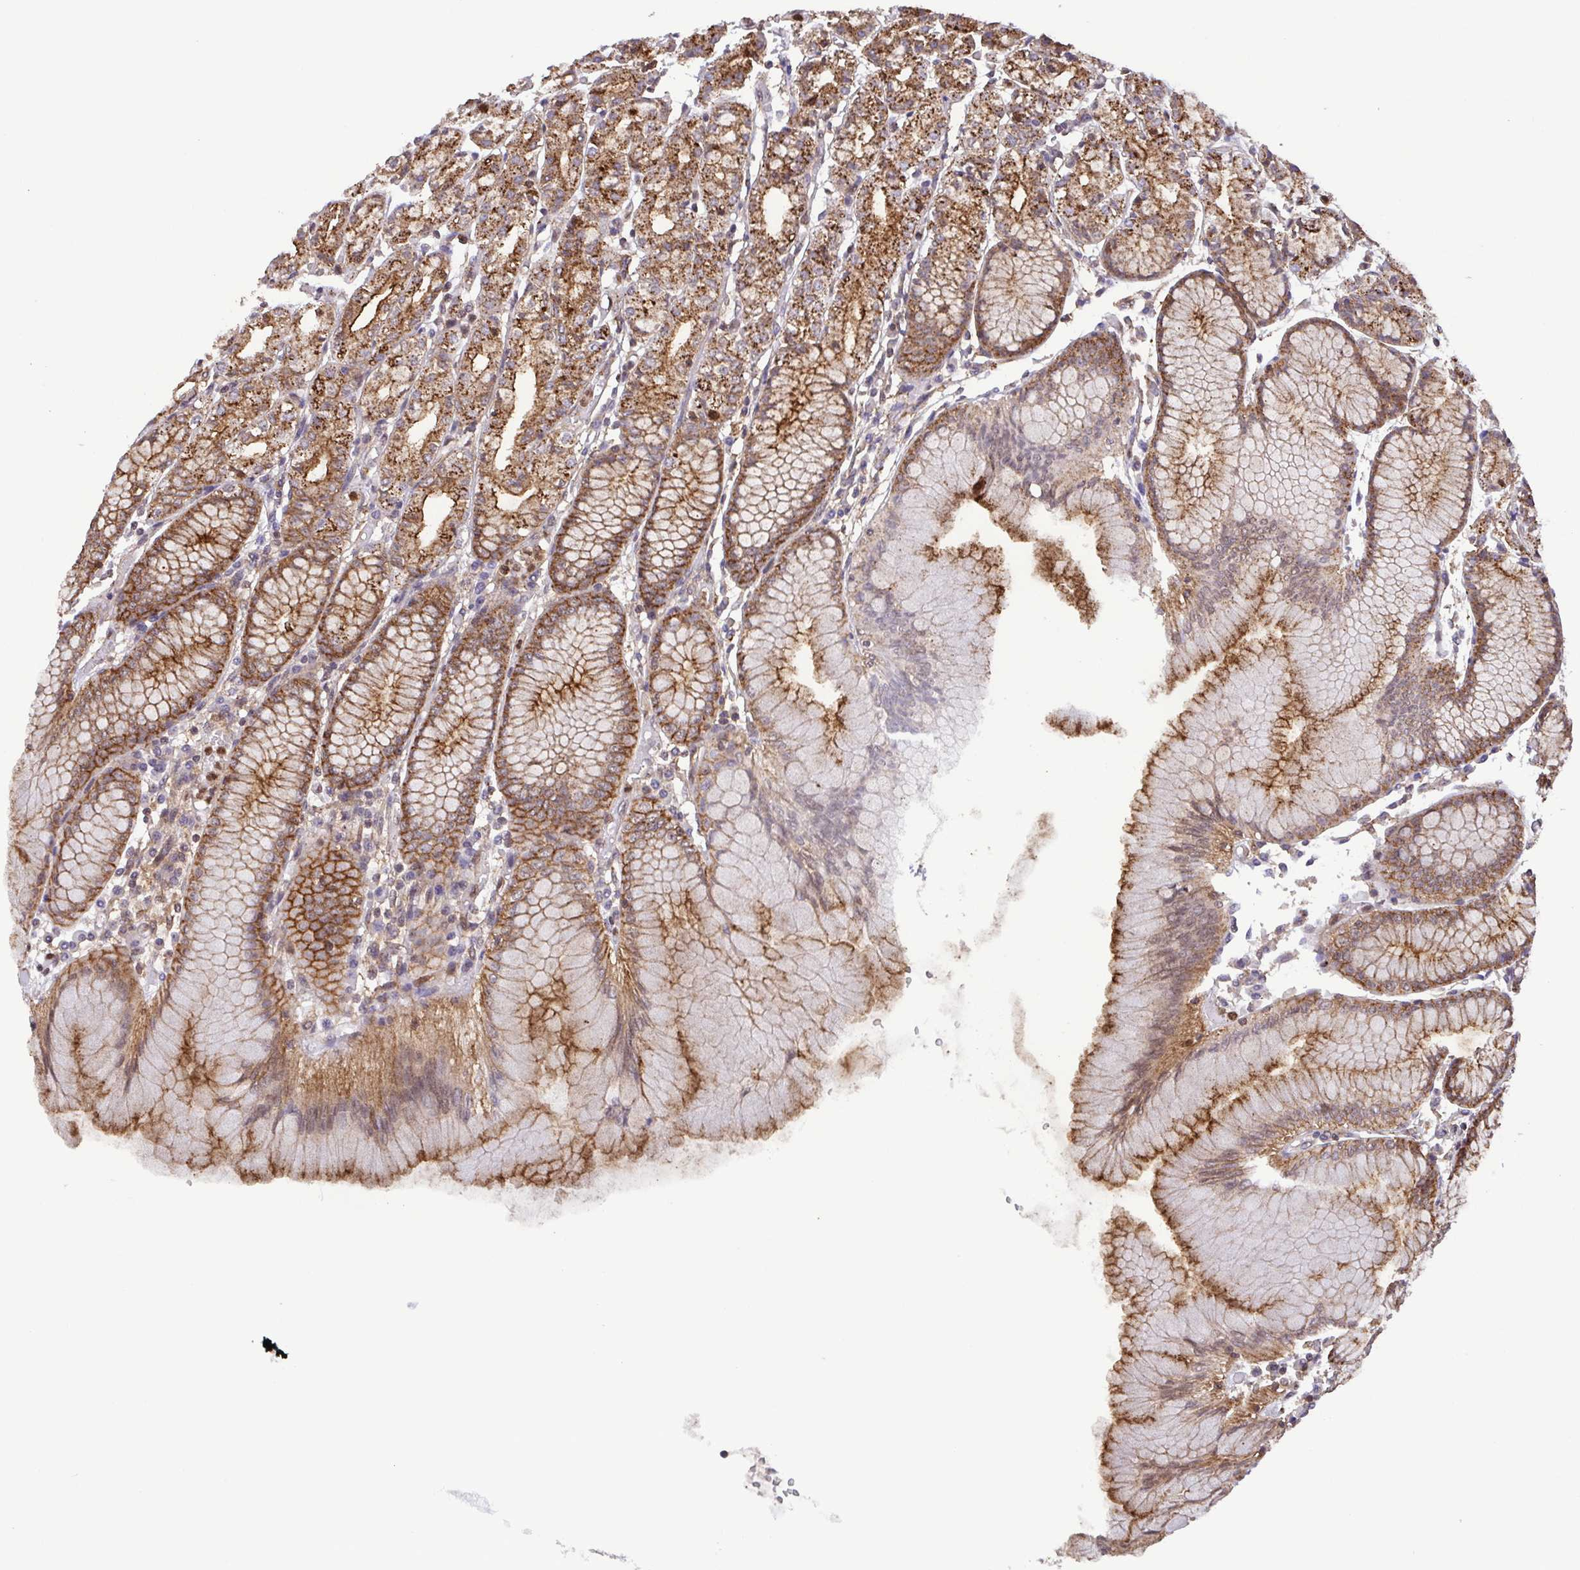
{"staining": {"intensity": "moderate", "quantity": ">75%", "location": "cytoplasmic/membranous"}, "tissue": "stomach", "cell_type": "Glandular cells", "image_type": "normal", "snomed": [{"axis": "morphology", "description": "Normal tissue, NOS"}, {"axis": "topography", "description": "Stomach"}], "caption": "An IHC image of unremarkable tissue is shown. Protein staining in brown highlights moderate cytoplasmic/membranous positivity in stomach within glandular cells. The protein is stained brown, and the nuclei are stained in blue (DAB (3,3'-diaminobenzidine) IHC with brightfield microscopy, high magnification).", "gene": "CHMP1B", "patient": {"sex": "female", "age": 57}}